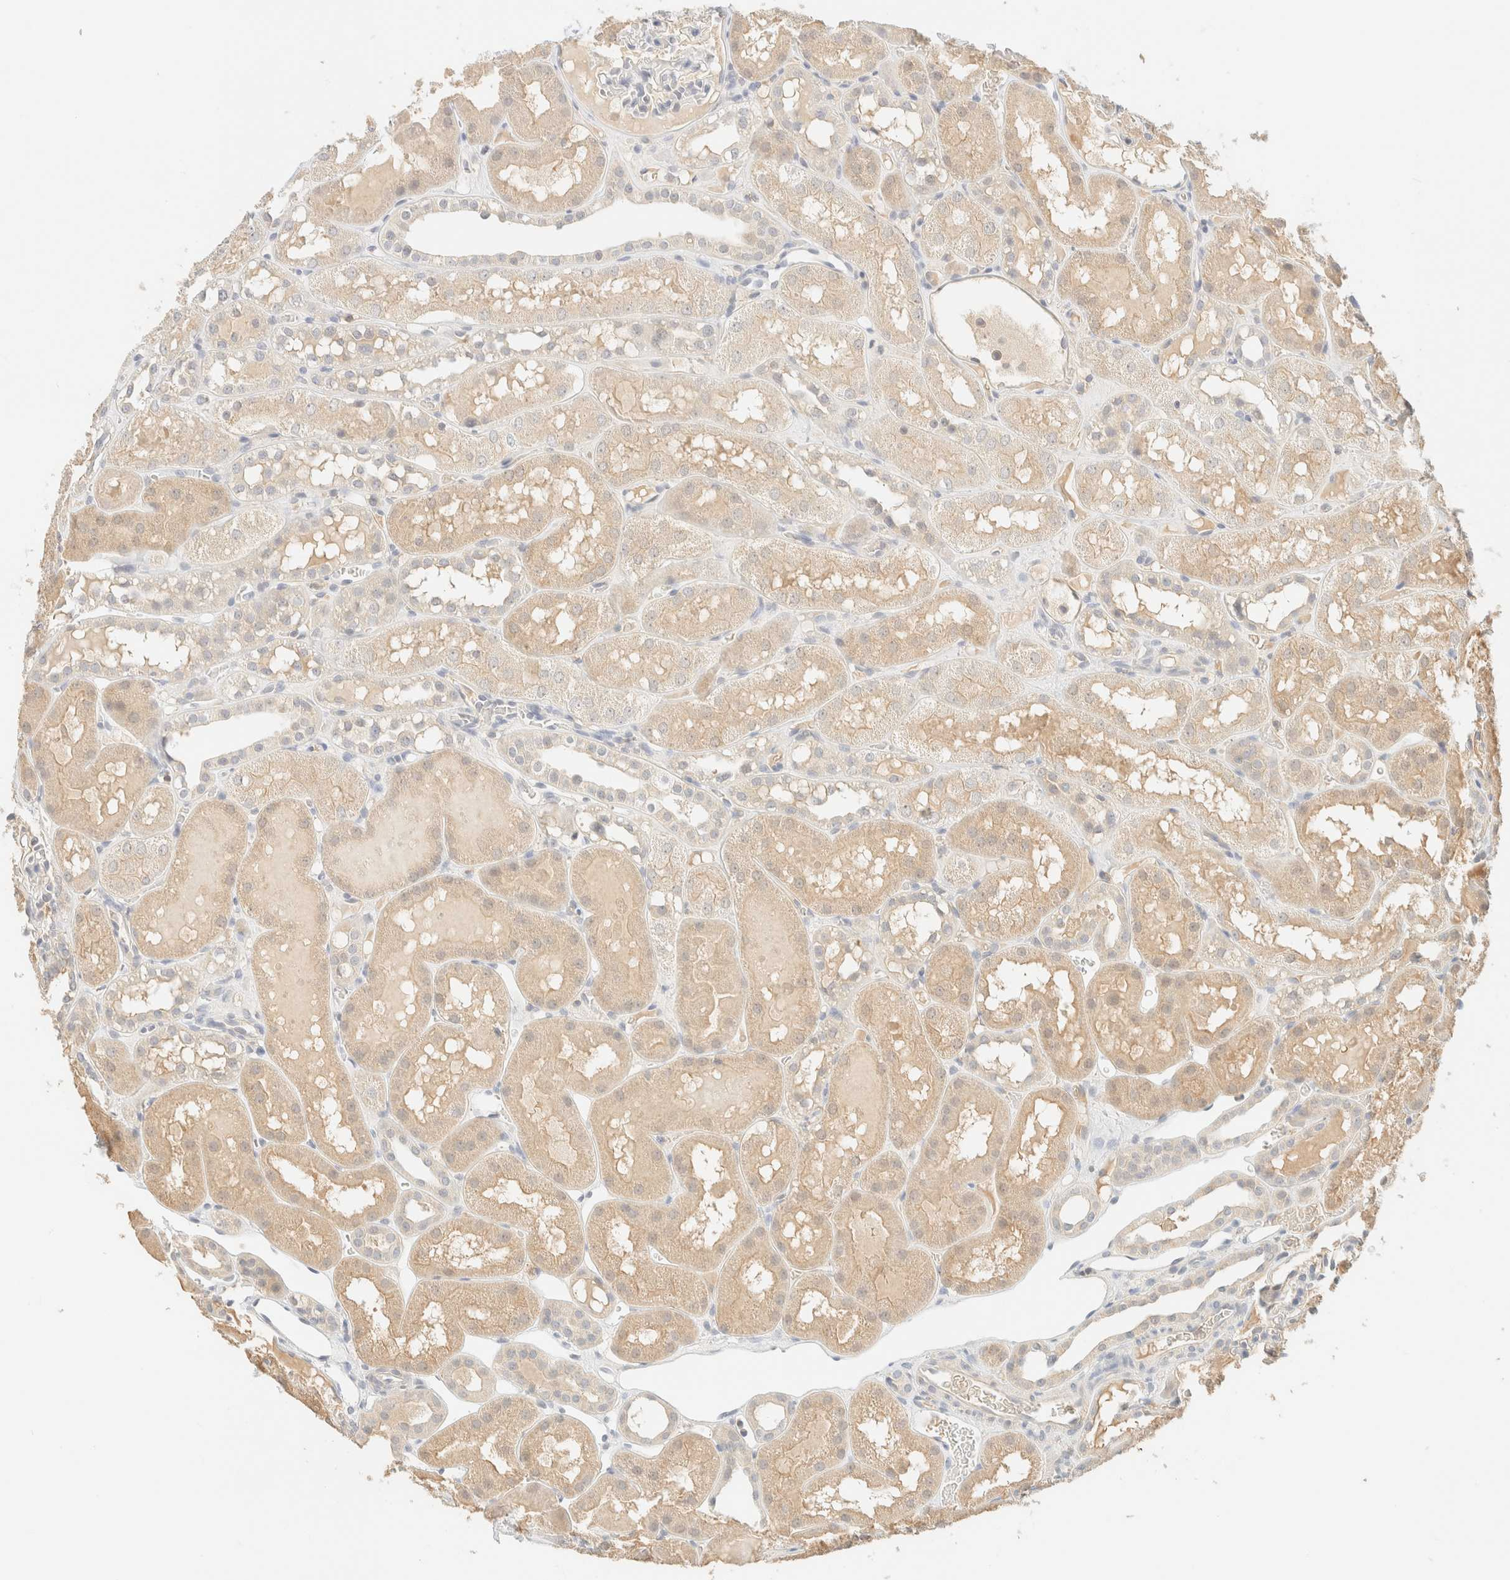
{"staining": {"intensity": "negative", "quantity": "none", "location": "none"}, "tissue": "kidney", "cell_type": "Cells in glomeruli", "image_type": "normal", "snomed": [{"axis": "morphology", "description": "Normal tissue, NOS"}, {"axis": "topography", "description": "Kidney"}, {"axis": "topography", "description": "Urinary bladder"}], "caption": "Immunohistochemical staining of normal kidney shows no significant staining in cells in glomeruli. (Brightfield microscopy of DAB (3,3'-diaminobenzidine) immunohistochemistry at high magnification).", "gene": "TIMD4", "patient": {"sex": "male", "age": 16}}